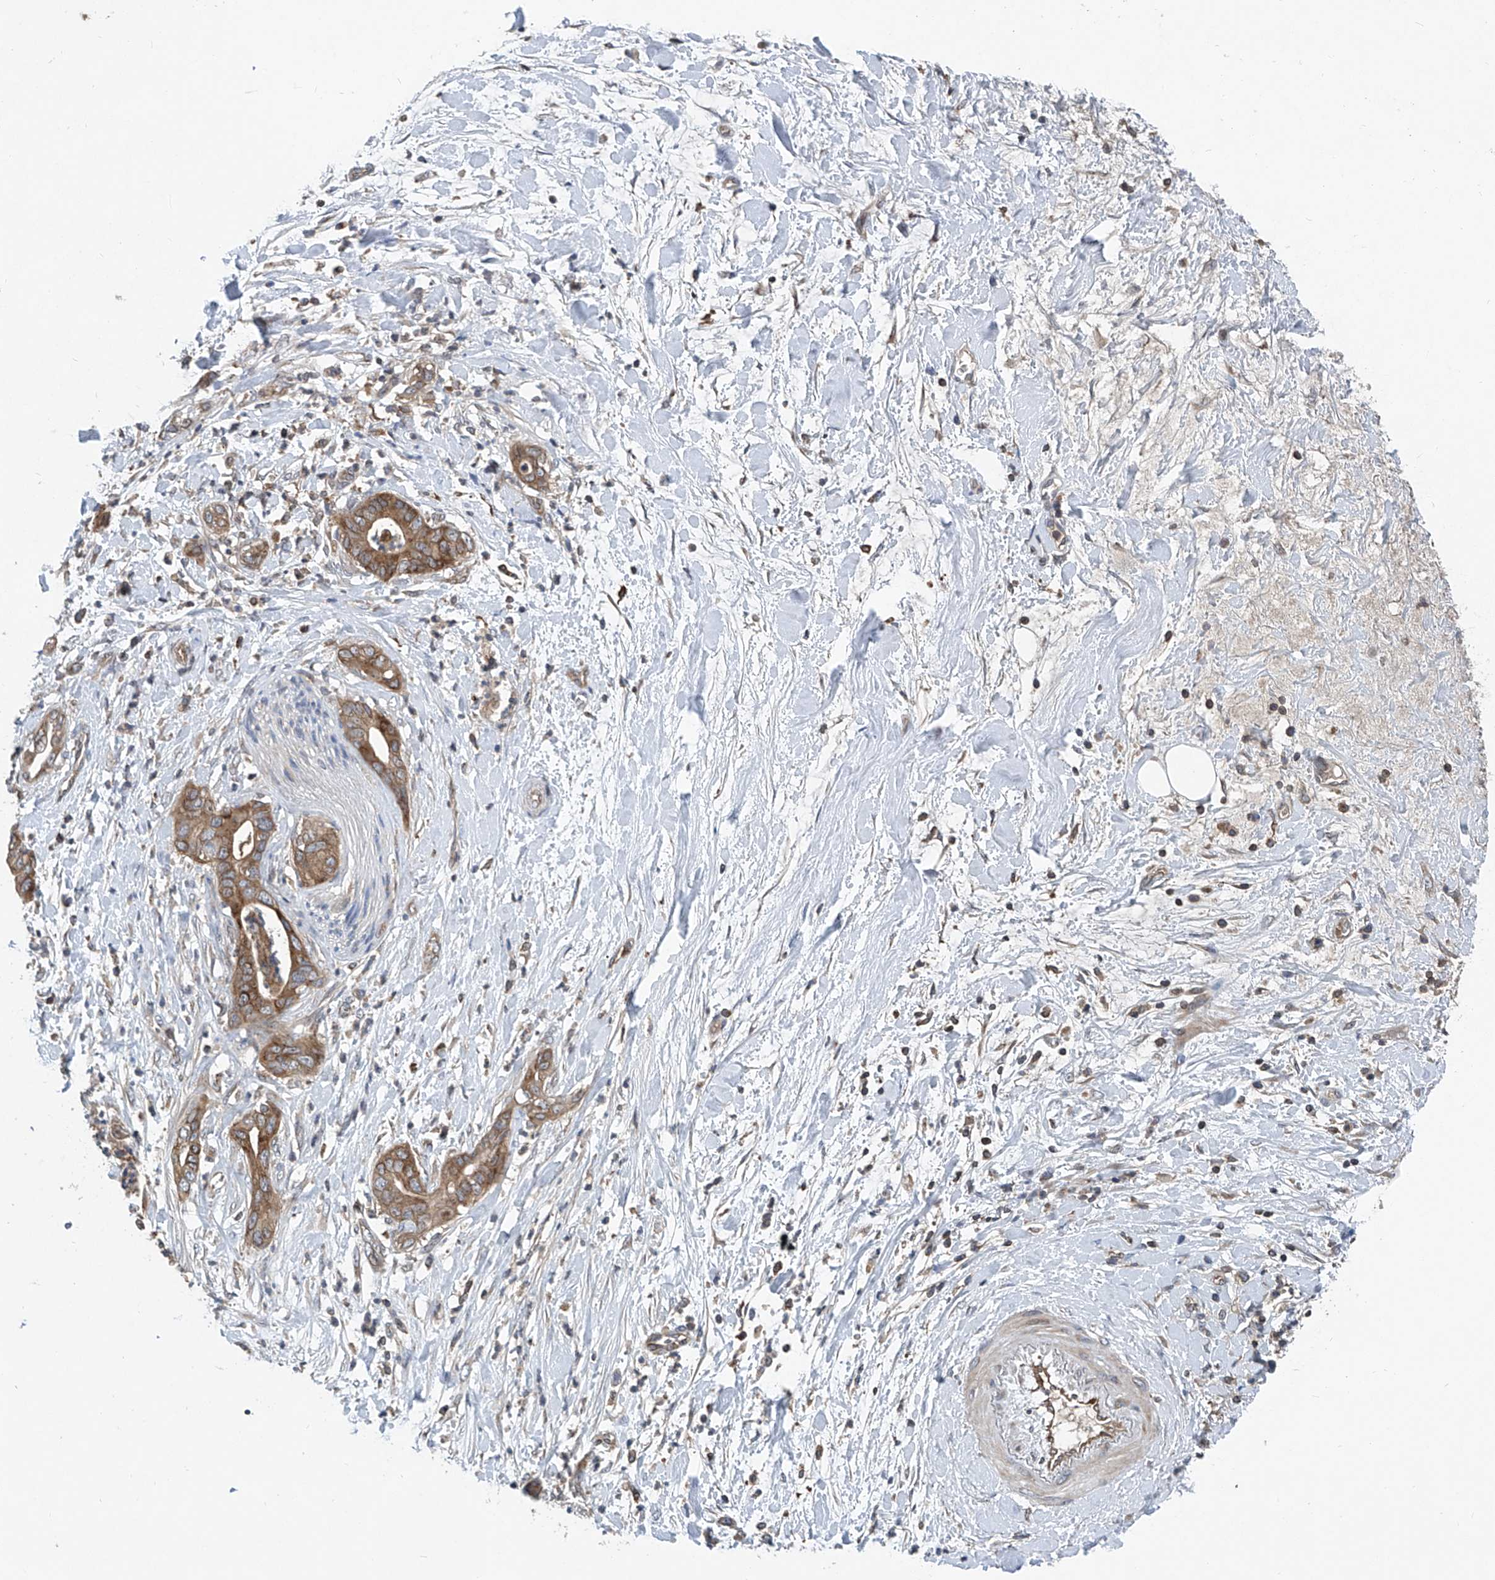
{"staining": {"intensity": "moderate", "quantity": ">75%", "location": "cytoplasmic/membranous"}, "tissue": "pancreatic cancer", "cell_type": "Tumor cells", "image_type": "cancer", "snomed": [{"axis": "morphology", "description": "Adenocarcinoma, NOS"}, {"axis": "topography", "description": "Pancreas"}], "caption": "This is an image of immunohistochemistry staining of pancreatic cancer (adenocarcinoma), which shows moderate positivity in the cytoplasmic/membranous of tumor cells.", "gene": "TRIM38", "patient": {"sex": "female", "age": 78}}